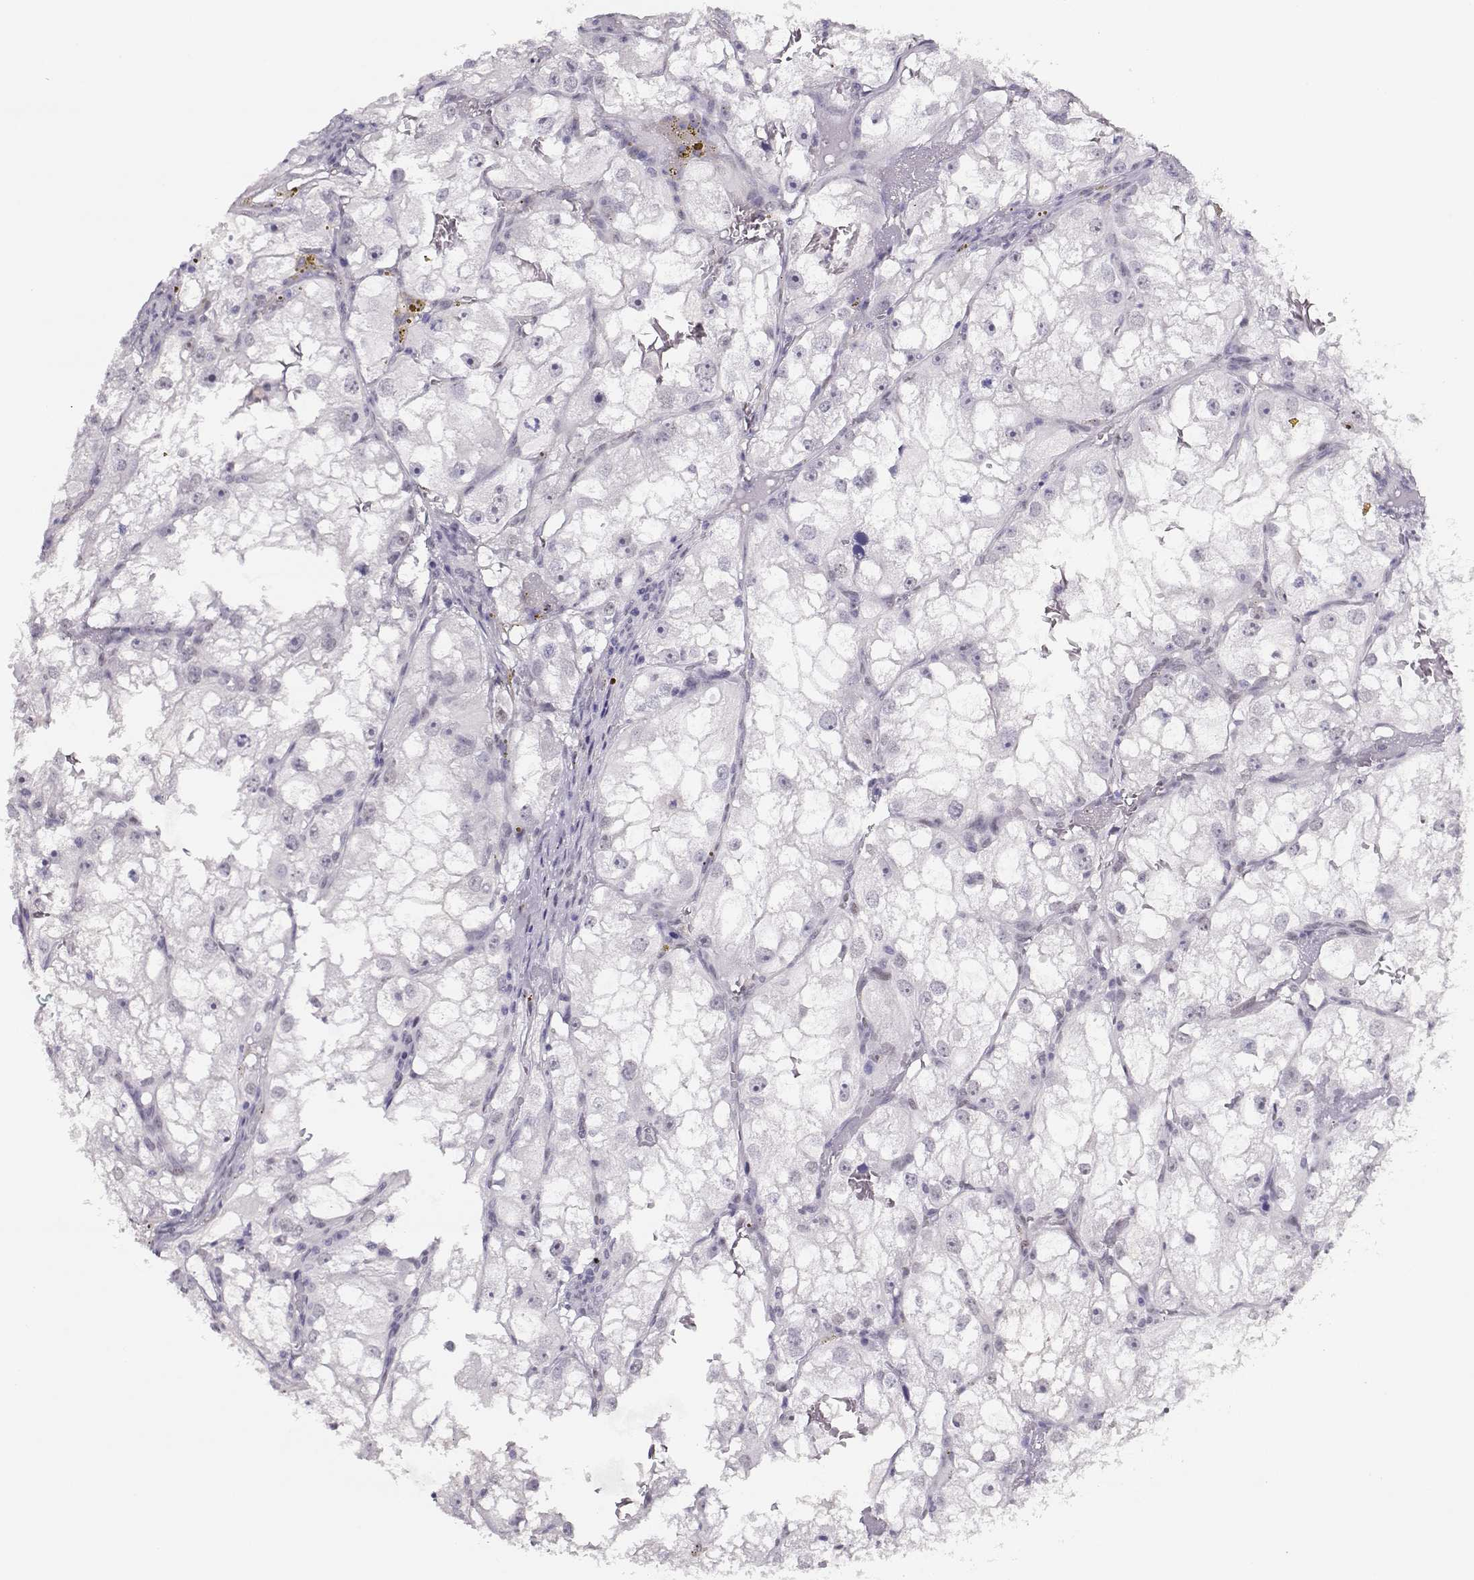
{"staining": {"intensity": "negative", "quantity": "none", "location": "none"}, "tissue": "renal cancer", "cell_type": "Tumor cells", "image_type": "cancer", "snomed": [{"axis": "morphology", "description": "Adenocarcinoma, NOS"}, {"axis": "topography", "description": "Kidney"}], "caption": "Immunohistochemistry (IHC) micrograph of human renal adenocarcinoma stained for a protein (brown), which demonstrates no staining in tumor cells.", "gene": "POLI", "patient": {"sex": "male", "age": 59}}